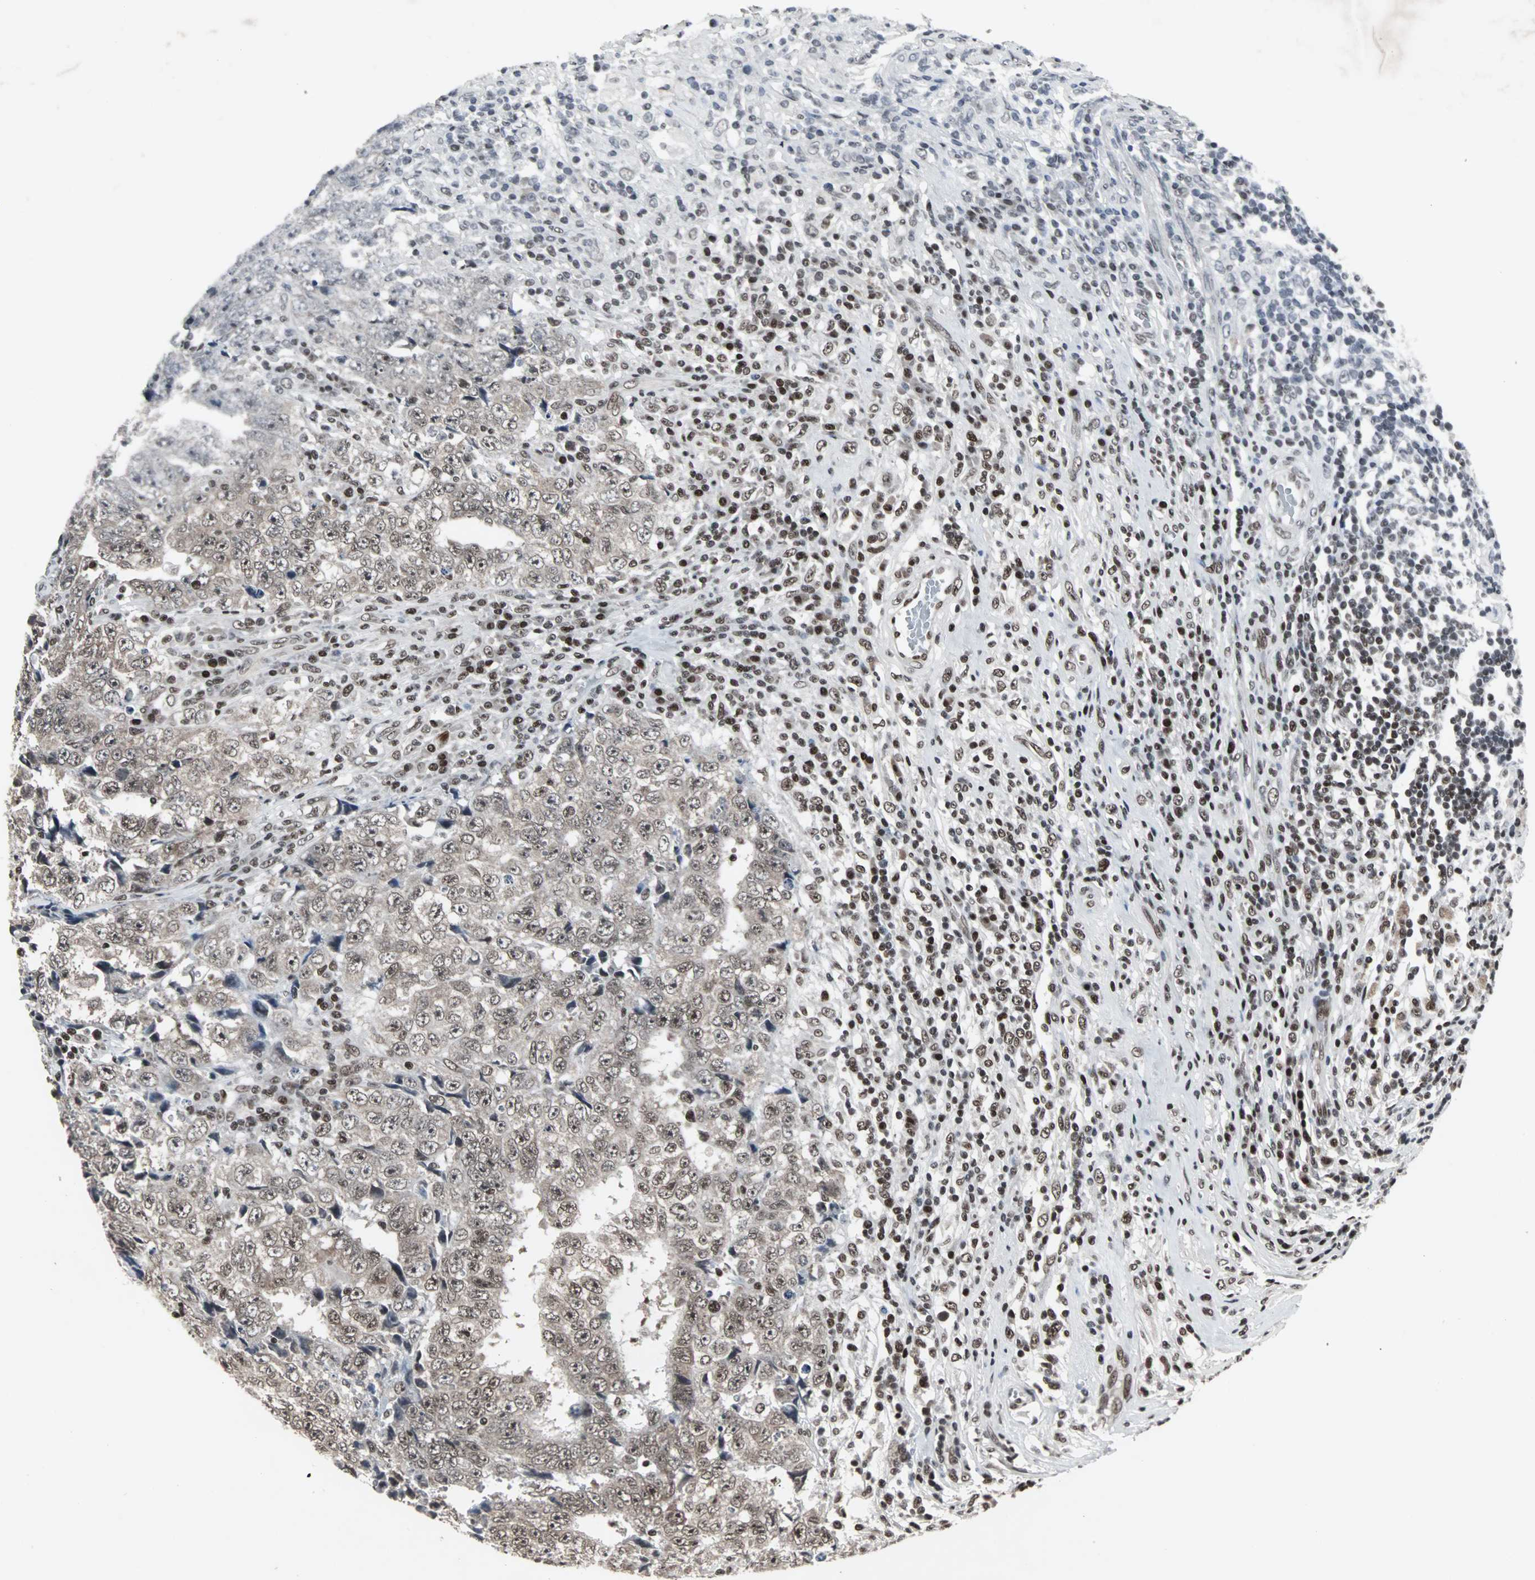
{"staining": {"intensity": "weak", "quantity": "25%-75%", "location": "nuclear"}, "tissue": "testis cancer", "cell_type": "Tumor cells", "image_type": "cancer", "snomed": [{"axis": "morphology", "description": "Necrosis, NOS"}, {"axis": "morphology", "description": "Carcinoma, Embryonal, NOS"}, {"axis": "topography", "description": "Testis"}], "caption": "Protein staining reveals weak nuclear expression in about 25%-75% of tumor cells in embryonal carcinoma (testis).", "gene": "PNKP", "patient": {"sex": "male", "age": 19}}